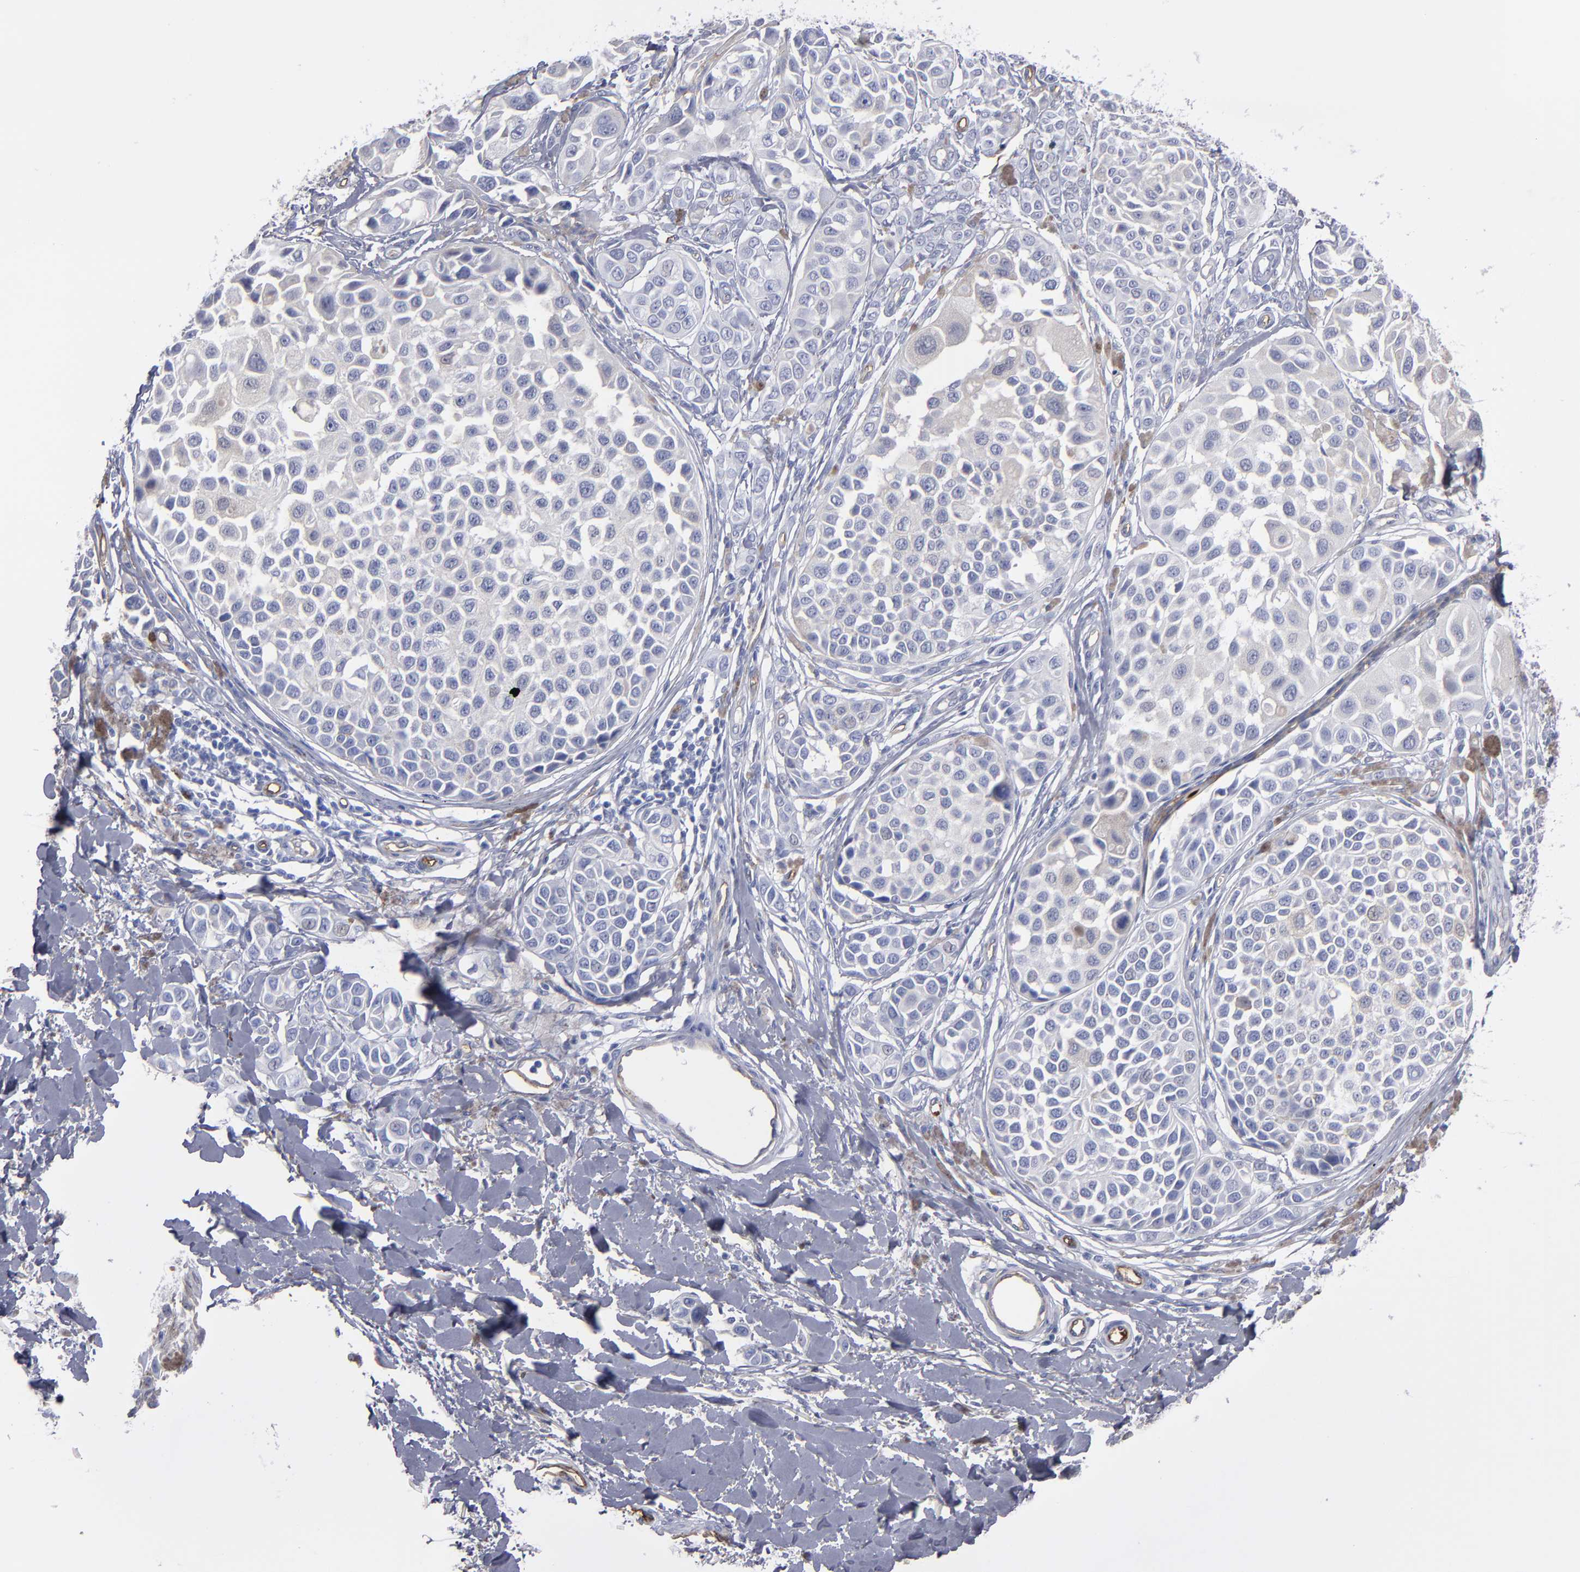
{"staining": {"intensity": "negative", "quantity": "none", "location": "none"}, "tissue": "melanoma", "cell_type": "Tumor cells", "image_type": "cancer", "snomed": [{"axis": "morphology", "description": "Malignant melanoma, NOS"}, {"axis": "topography", "description": "Skin"}], "caption": "The micrograph demonstrates no staining of tumor cells in malignant melanoma.", "gene": "TM4SF1", "patient": {"sex": "female", "age": 38}}